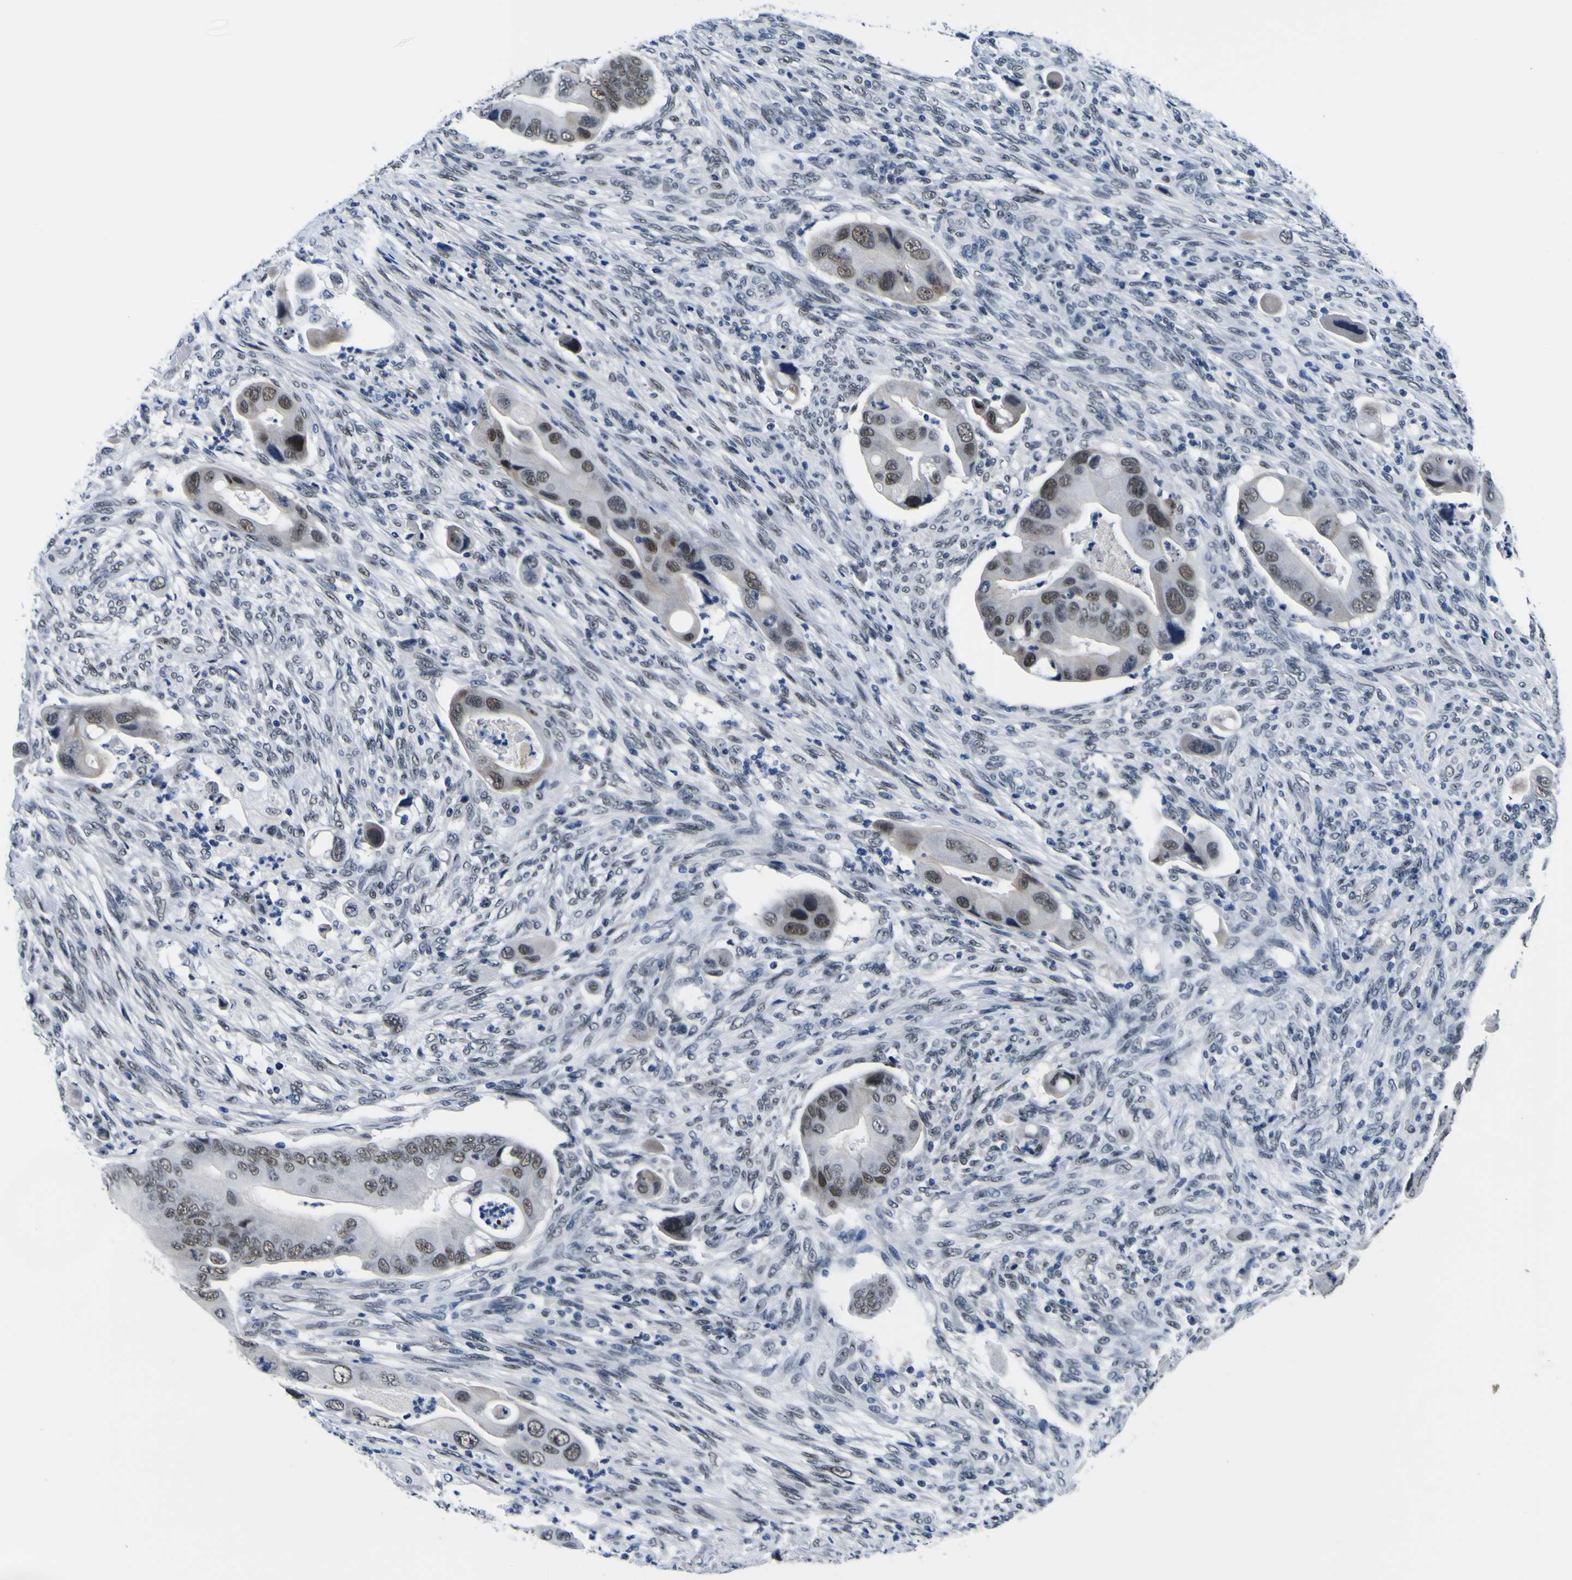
{"staining": {"intensity": "strong", "quantity": ">75%", "location": "nuclear"}, "tissue": "colorectal cancer", "cell_type": "Tumor cells", "image_type": "cancer", "snomed": [{"axis": "morphology", "description": "Adenocarcinoma, NOS"}, {"axis": "topography", "description": "Rectum"}], "caption": "Immunohistochemistry micrograph of human colorectal cancer (adenocarcinoma) stained for a protein (brown), which reveals high levels of strong nuclear staining in about >75% of tumor cells.", "gene": "CUL4B", "patient": {"sex": "female", "age": 57}}